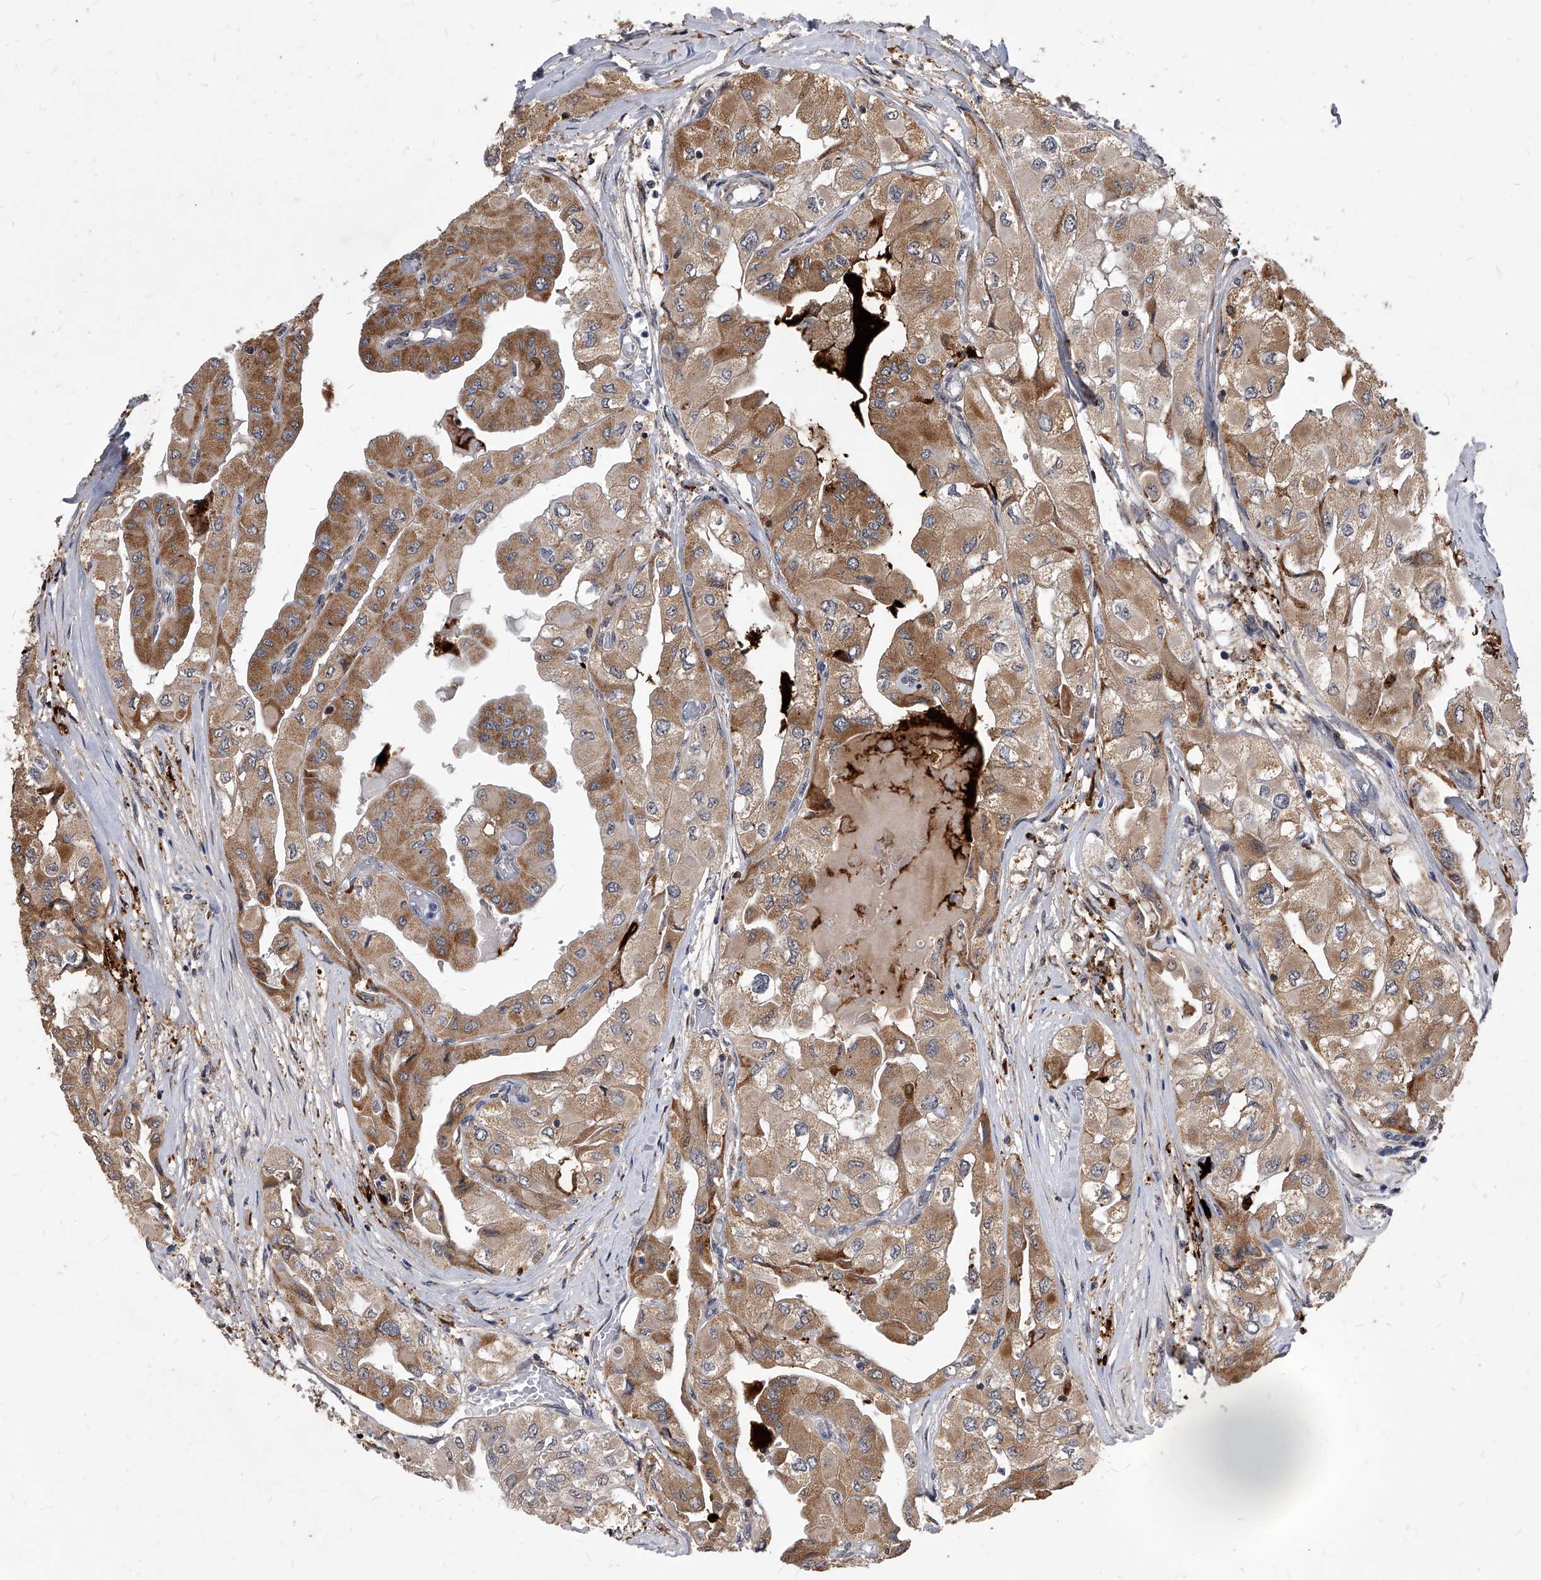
{"staining": {"intensity": "moderate", "quantity": ">75%", "location": "cytoplasmic/membranous"}, "tissue": "thyroid cancer", "cell_type": "Tumor cells", "image_type": "cancer", "snomed": [{"axis": "morphology", "description": "Papillary adenocarcinoma, NOS"}, {"axis": "topography", "description": "Thyroid gland"}], "caption": "Thyroid papillary adenocarcinoma was stained to show a protein in brown. There is medium levels of moderate cytoplasmic/membranous staining in approximately >75% of tumor cells.", "gene": "SOBP", "patient": {"sex": "female", "age": 59}}